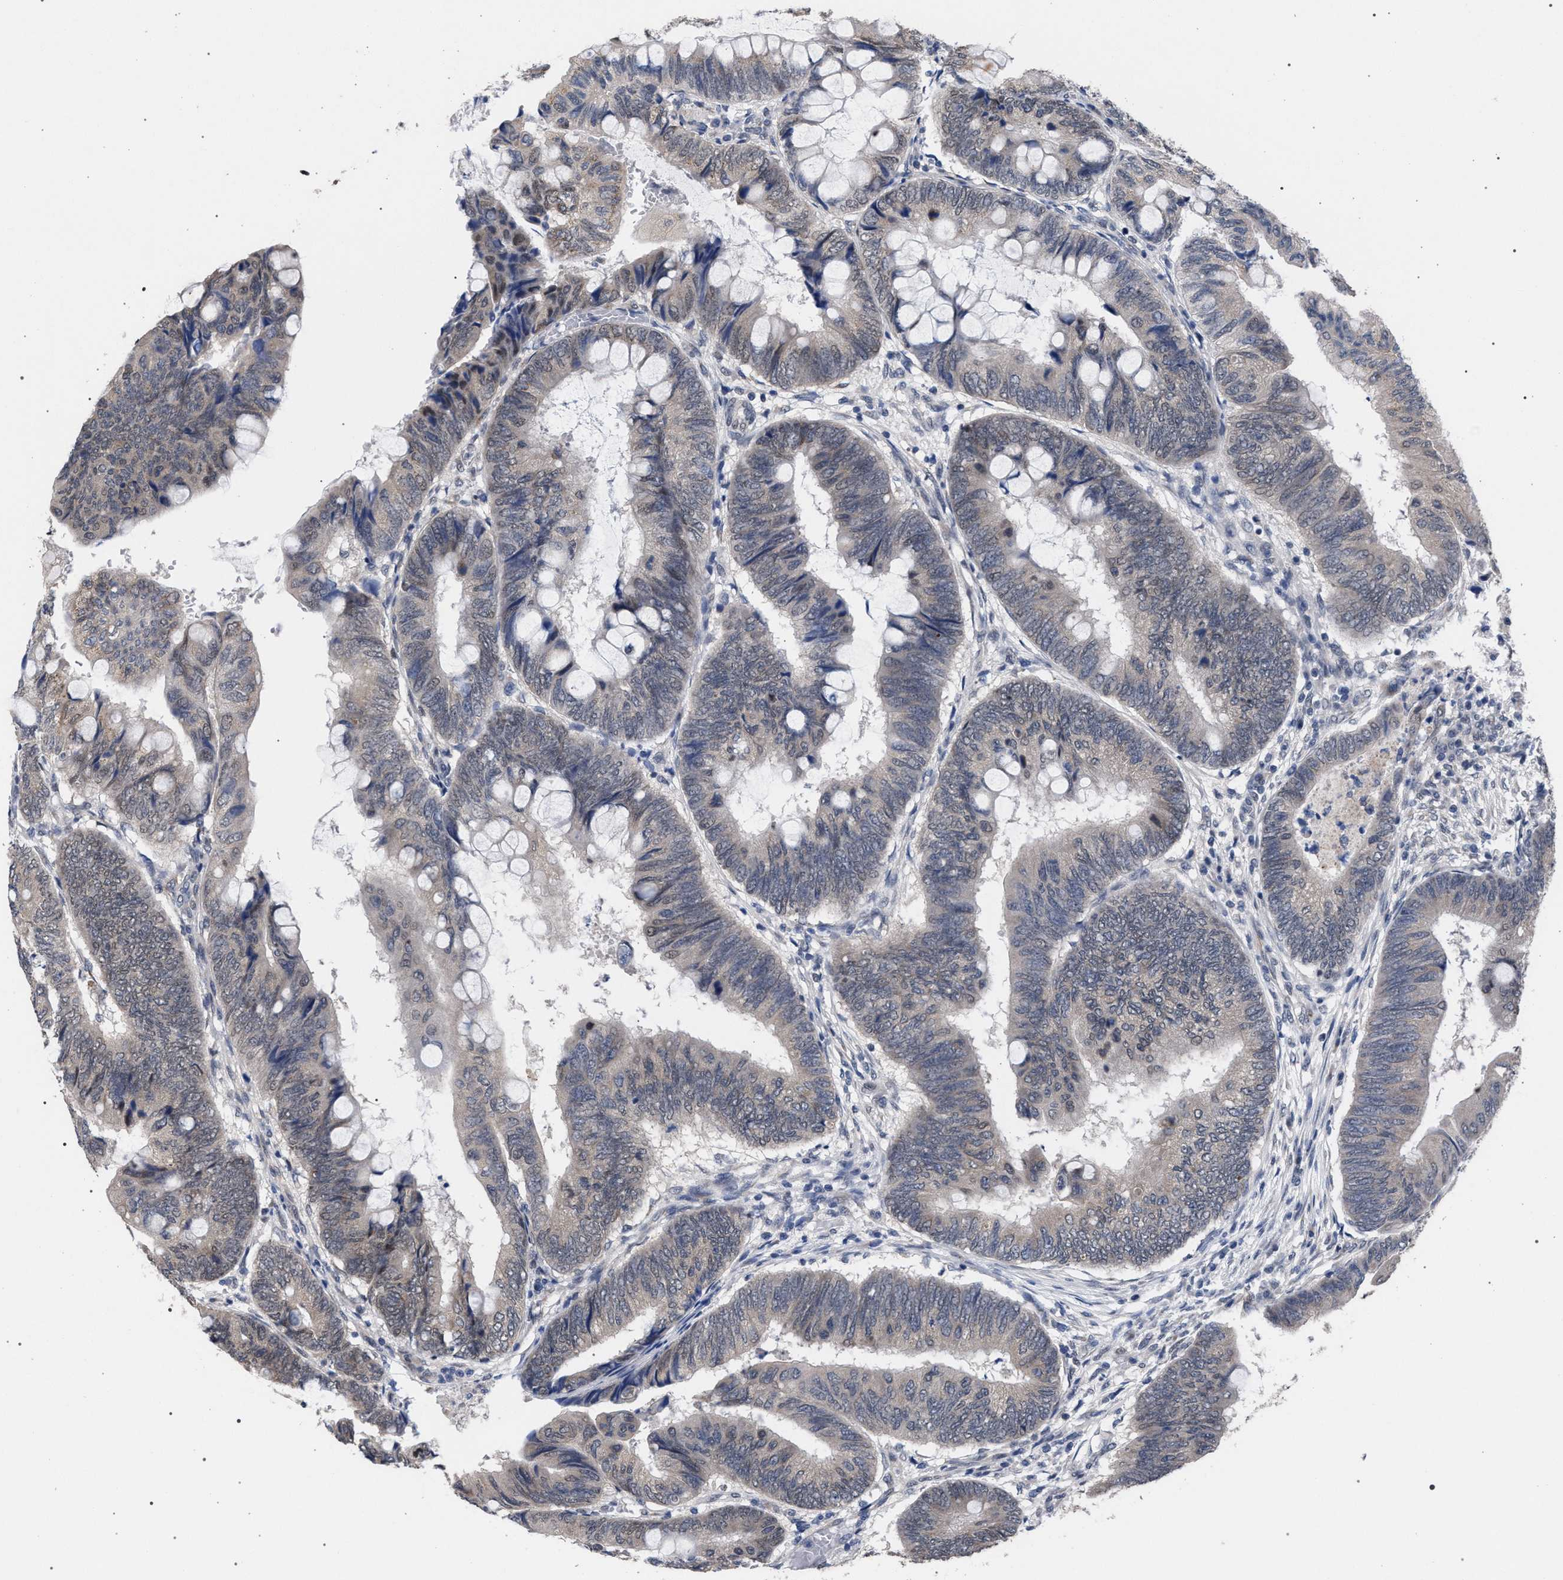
{"staining": {"intensity": "weak", "quantity": "25%-75%", "location": "cytoplasmic/membranous"}, "tissue": "colorectal cancer", "cell_type": "Tumor cells", "image_type": "cancer", "snomed": [{"axis": "morphology", "description": "Normal tissue, NOS"}, {"axis": "morphology", "description": "Adenocarcinoma, NOS"}, {"axis": "topography", "description": "Rectum"}, {"axis": "topography", "description": "Peripheral nerve tissue"}], "caption": "Immunohistochemistry (IHC) staining of colorectal cancer (adenocarcinoma), which shows low levels of weak cytoplasmic/membranous expression in about 25%-75% of tumor cells indicating weak cytoplasmic/membranous protein positivity. The staining was performed using DAB (brown) for protein detection and nuclei were counterstained in hematoxylin (blue).", "gene": "GOLGA2", "patient": {"sex": "male", "age": 92}}